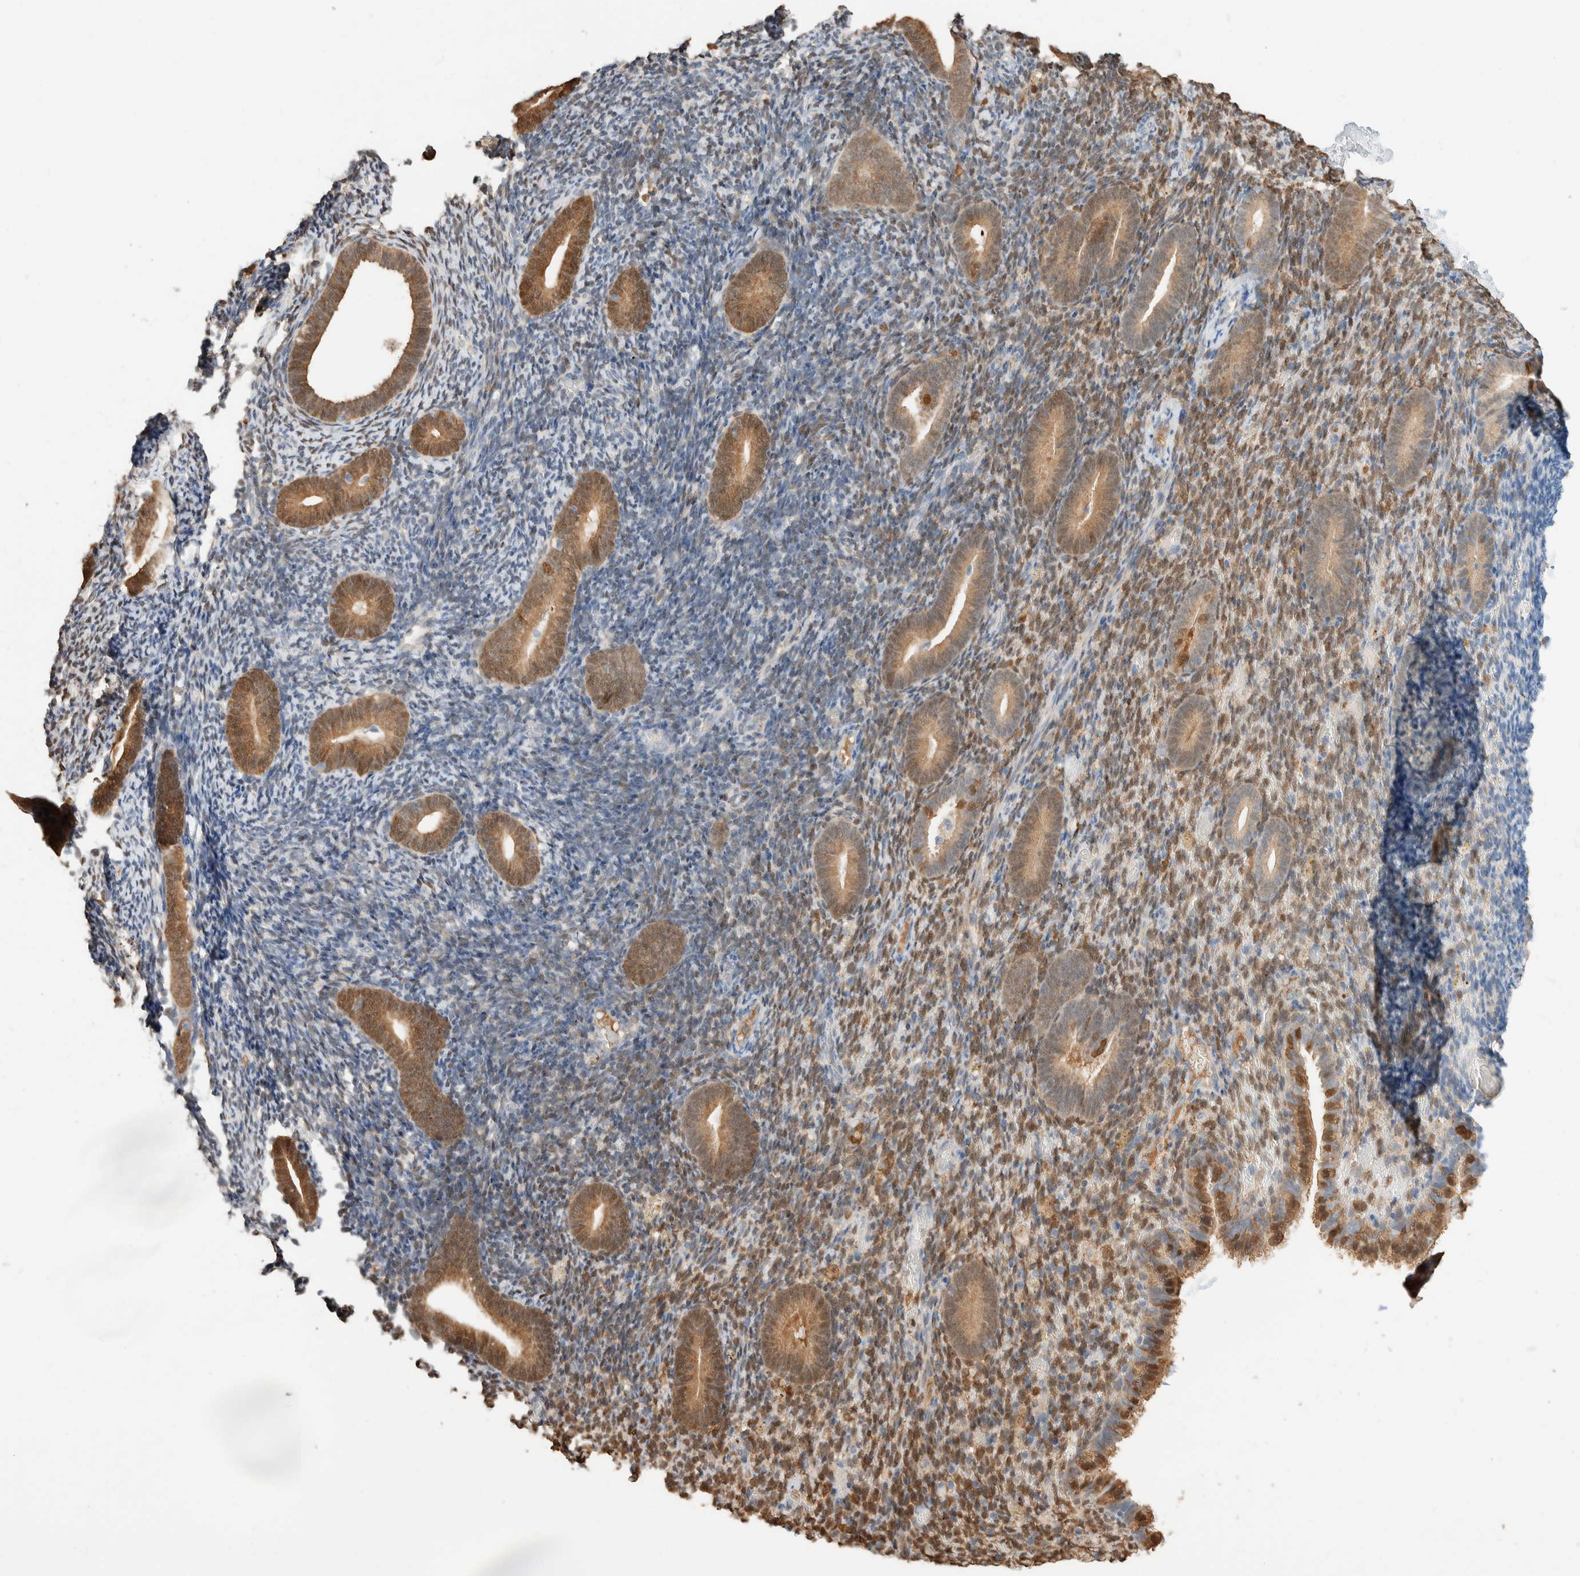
{"staining": {"intensity": "moderate", "quantity": "<25%", "location": "cytoplasmic/membranous,nuclear"}, "tissue": "endometrium", "cell_type": "Cells in endometrial stroma", "image_type": "normal", "snomed": [{"axis": "morphology", "description": "Normal tissue, NOS"}, {"axis": "topography", "description": "Endometrium"}], "caption": "Protein expression by immunohistochemistry shows moderate cytoplasmic/membranous,nuclear staining in approximately <25% of cells in endometrial stroma in benign endometrium. The staining was performed using DAB (3,3'-diaminobenzidine), with brown indicating positive protein expression. Nuclei are stained blue with hematoxylin.", "gene": "SETD4", "patient": {"sex": "female", "age": 51}}